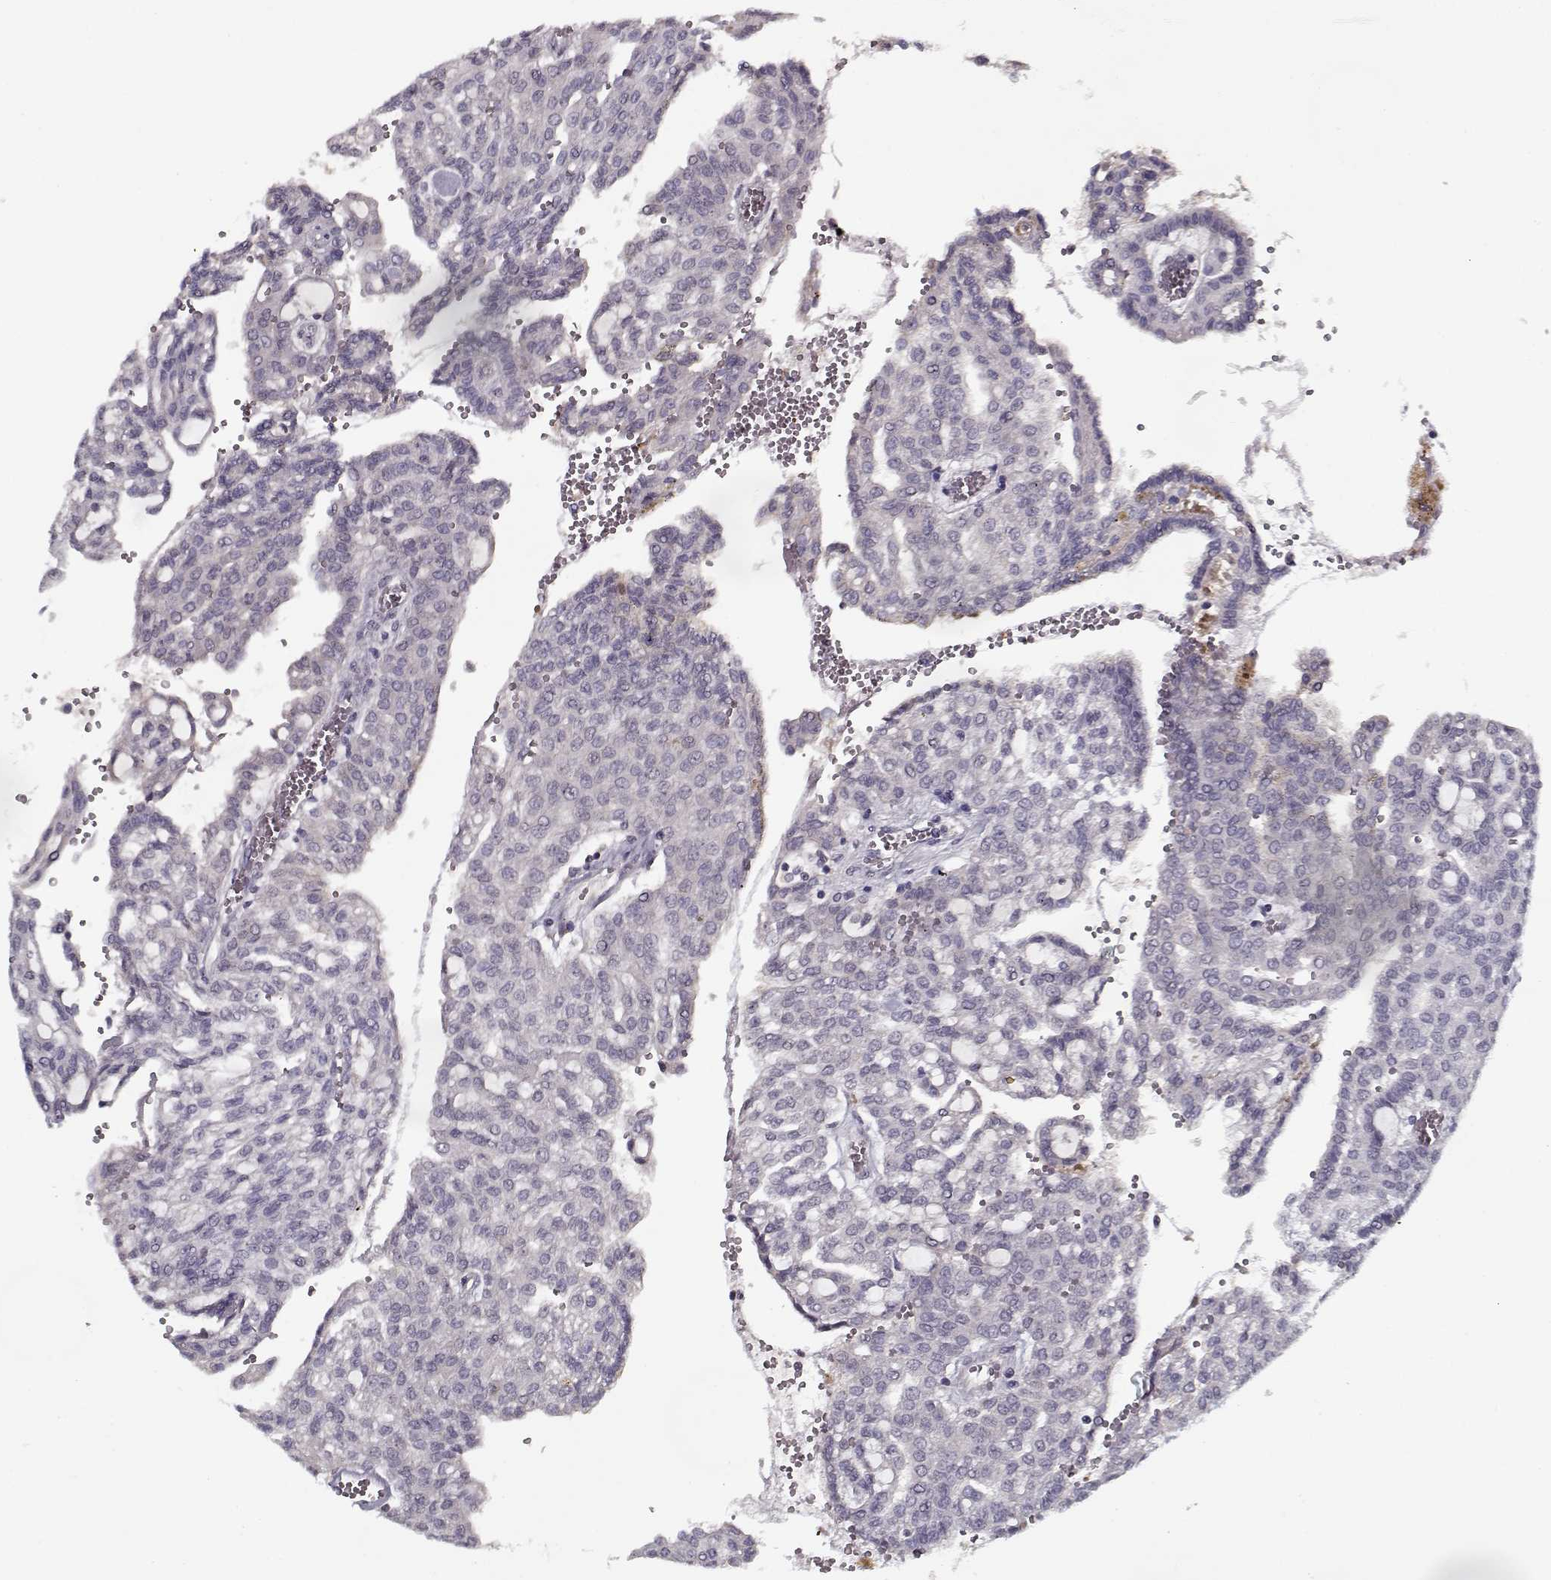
{"staining": {"intensity": "negative", "quantity": "none", "location": "none"}, "tissue": "renal cancer", "cell_type": "Tumor cells", "image_type": "cancer", "snomed": [{"axis": "morphology", "description": "Adenocarcinoma, NOS"}, {"axis": "topography", "description": "Kidney"}], "caption": "Renal cancer was stained to show a protein in brown. There is no significant expression in tumor cells.", "gene": "AFM", "patient": {"sex": "male", "age": 63}}